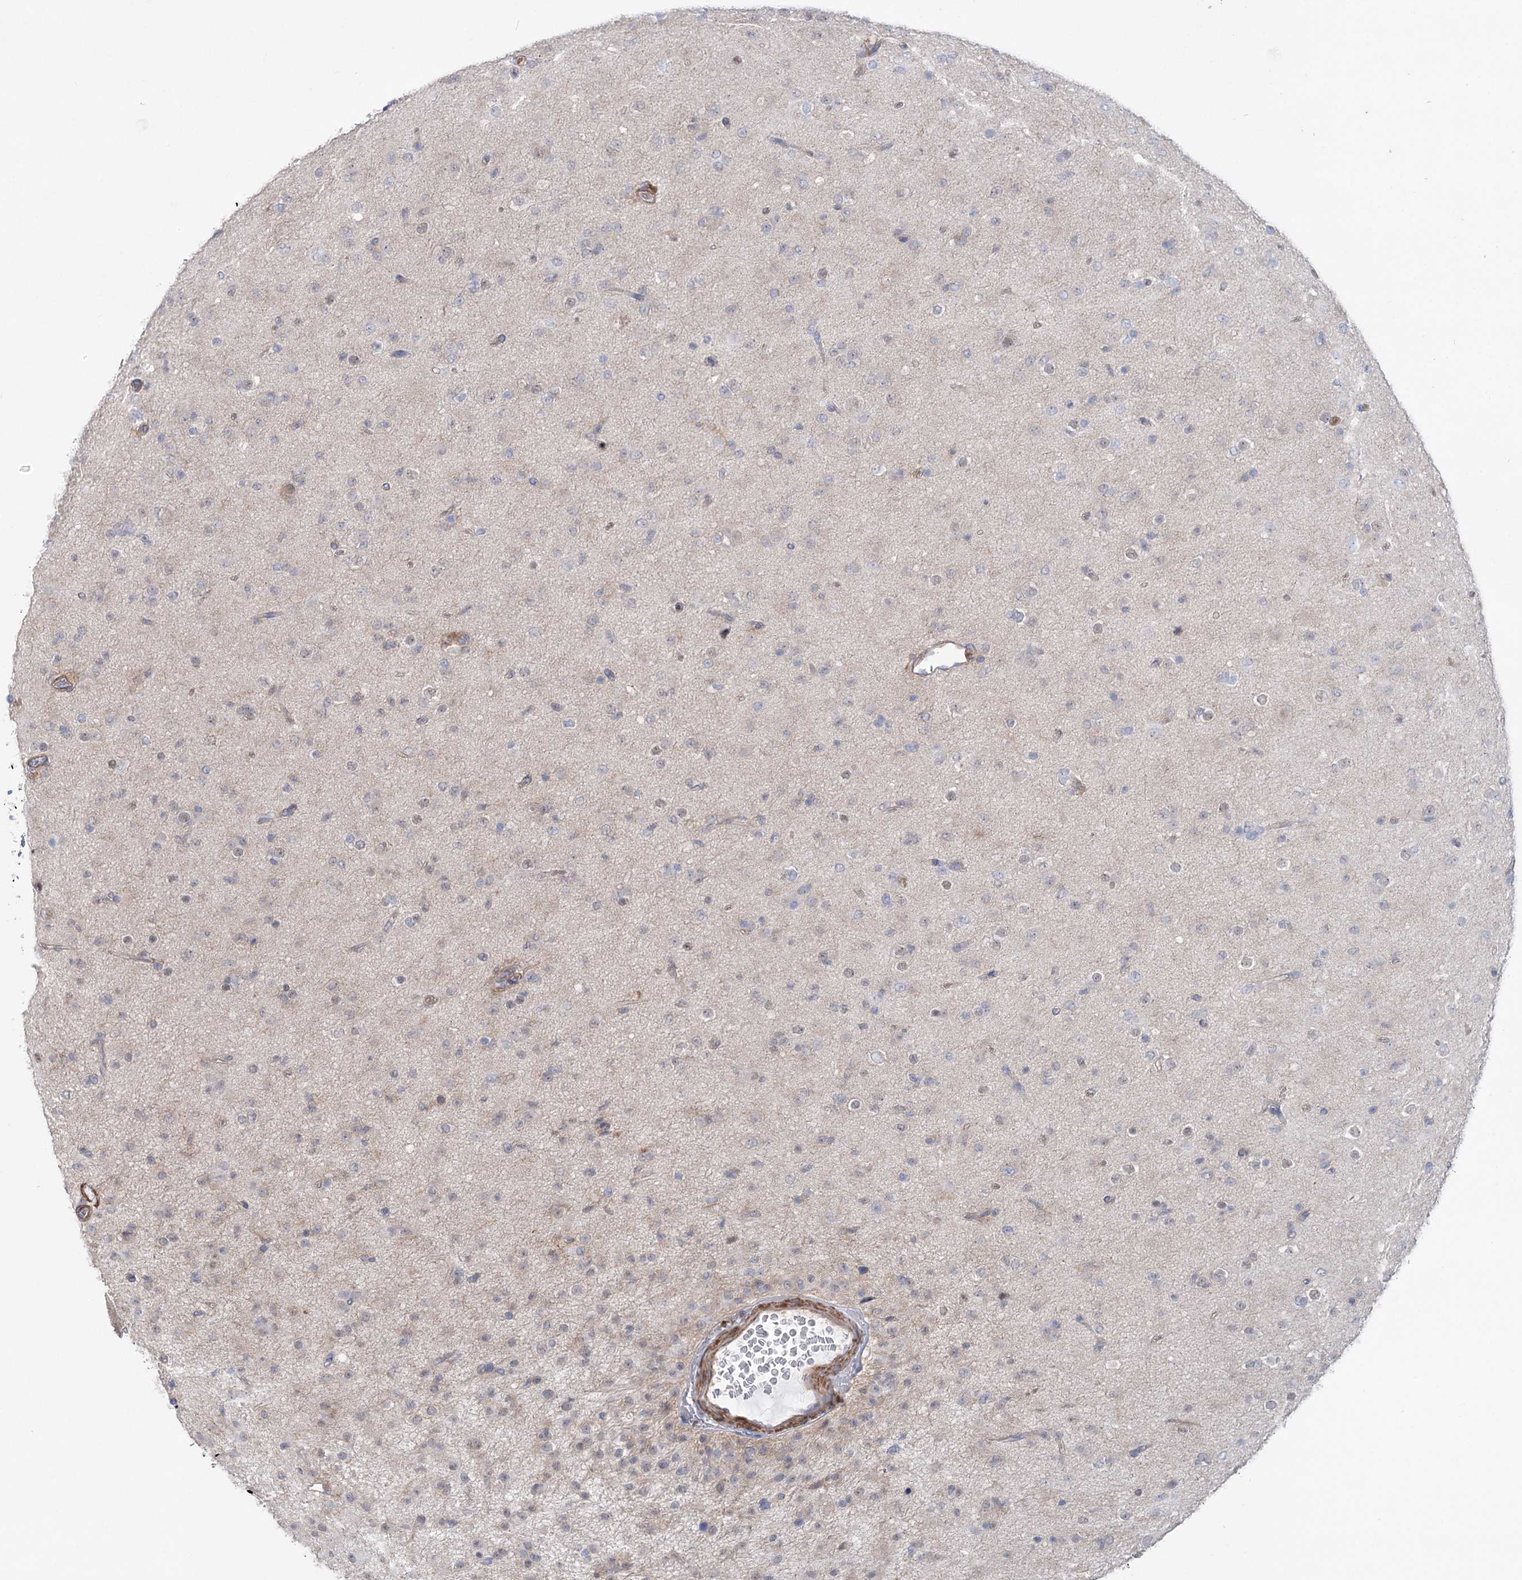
{"staining": {"intensity": "weak", "quantity": "<25%", "location": "cytoplasmic/membranous"}, "tissue": "glioma", "cell_type": "Tumor cells", "image_type": "cancer", "snomed": [{"axis": "morphology", "description": "Glioma, malignant, Low grade"}, {"axis": "topography", "description": "Brain"}], "caption": "Tumor cells are negative for brown protein staining in glioma. (Brightfield microscopy of DAB (3,3'-diaminobenzidine) immunohistochemistry at high magnification).", "gene": "LARP1B", "patient": {"sex": "male", "age": 65}}